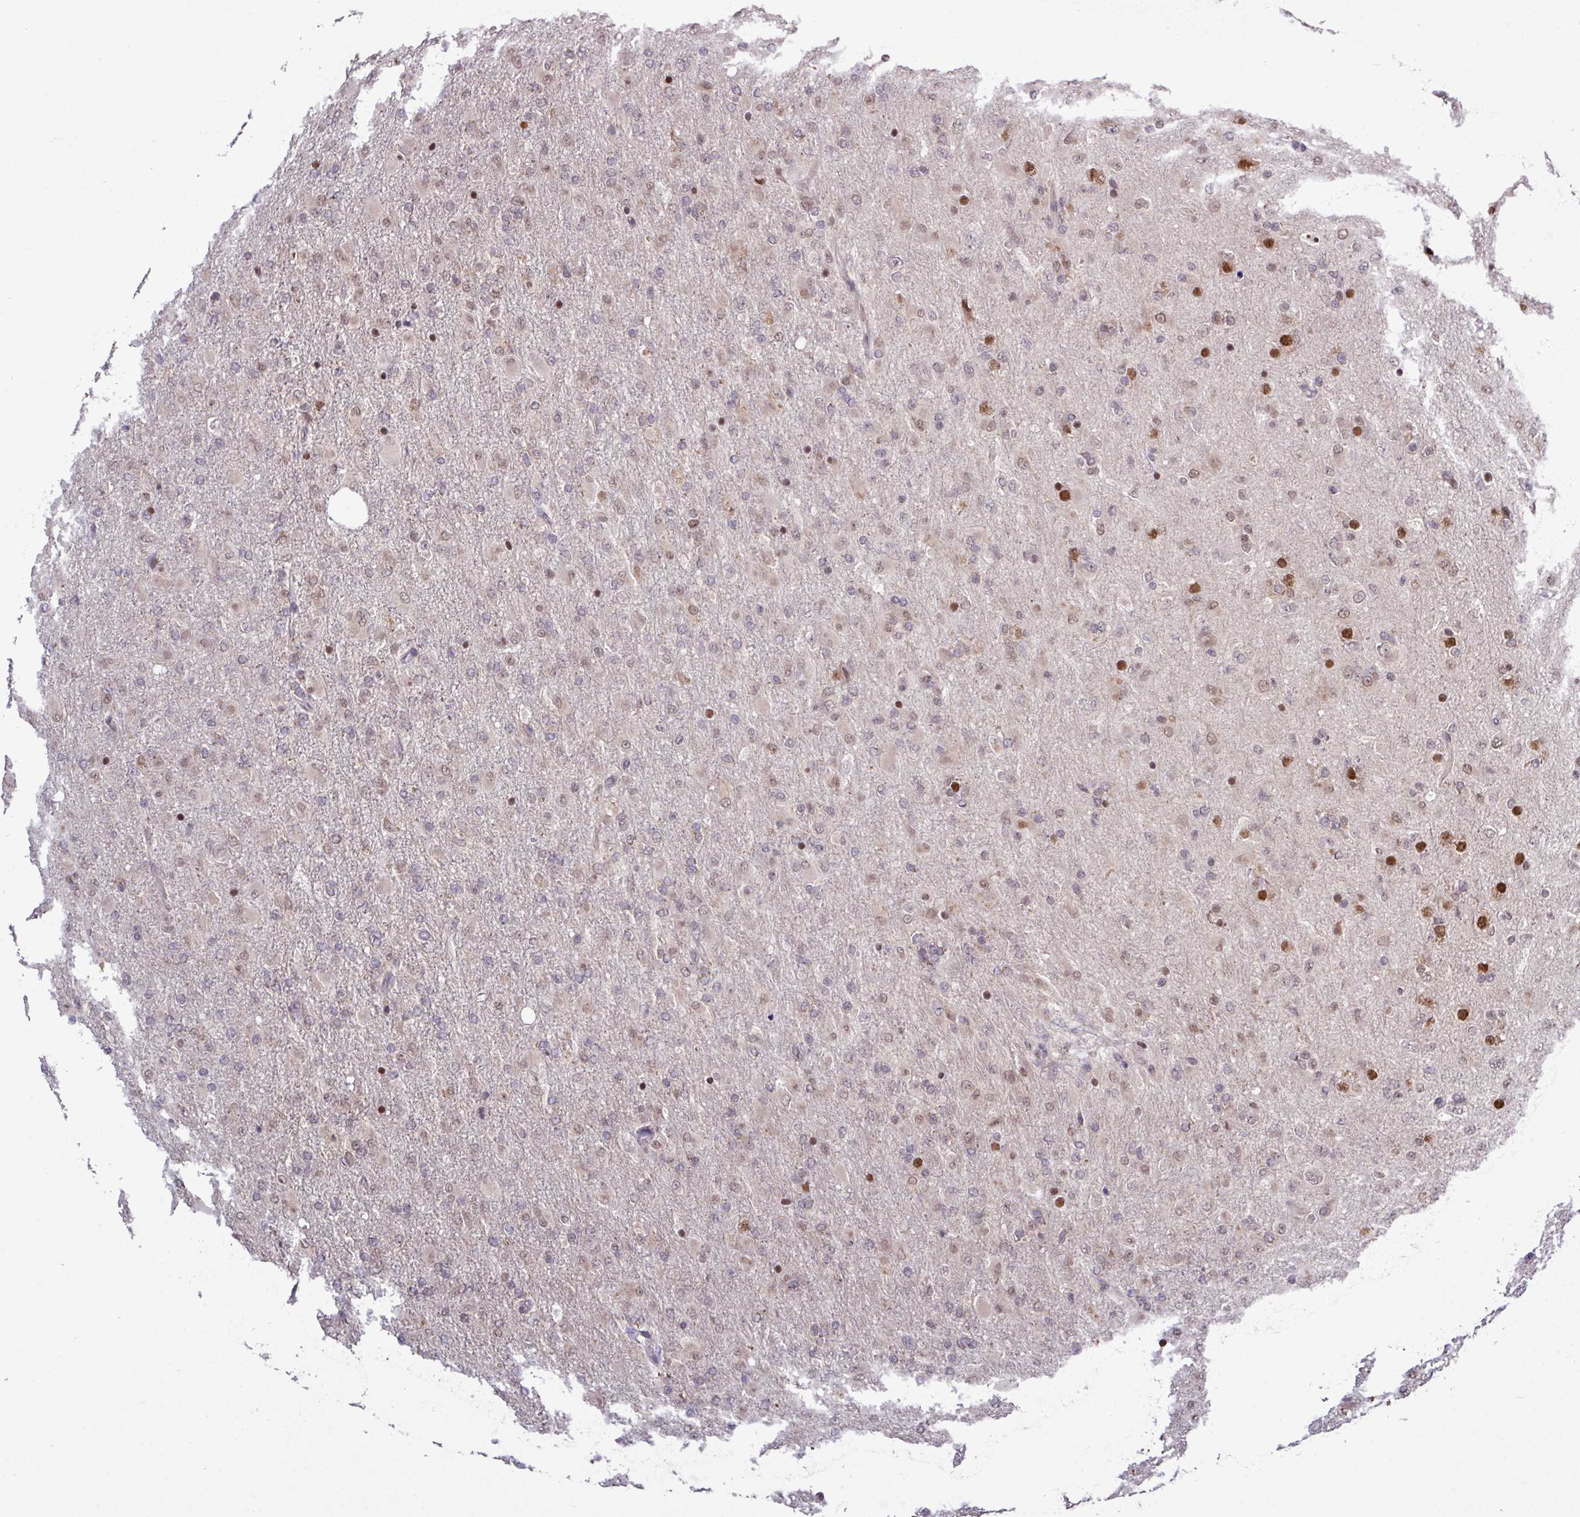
{"staining": {"intensity": "strong", "quantity": "<25%", "location": "nuclear"}, "tissue": "glioma", "cell_type": "Tumor cells", "image_type": "cancer", "snomed": [{"axis": "morphology", "description": "Glioma, malignant, Low grade"}, {"axis": "topography", "description": "Brain"}], "caption": "This micrograph reveals immunohistochemistry (IHC) staining of glioma, with medium strong nuclear staining in about <25% of tumor cells.", "gene": "SKIC2", "patient": {"sex": "male", "age": 65}}